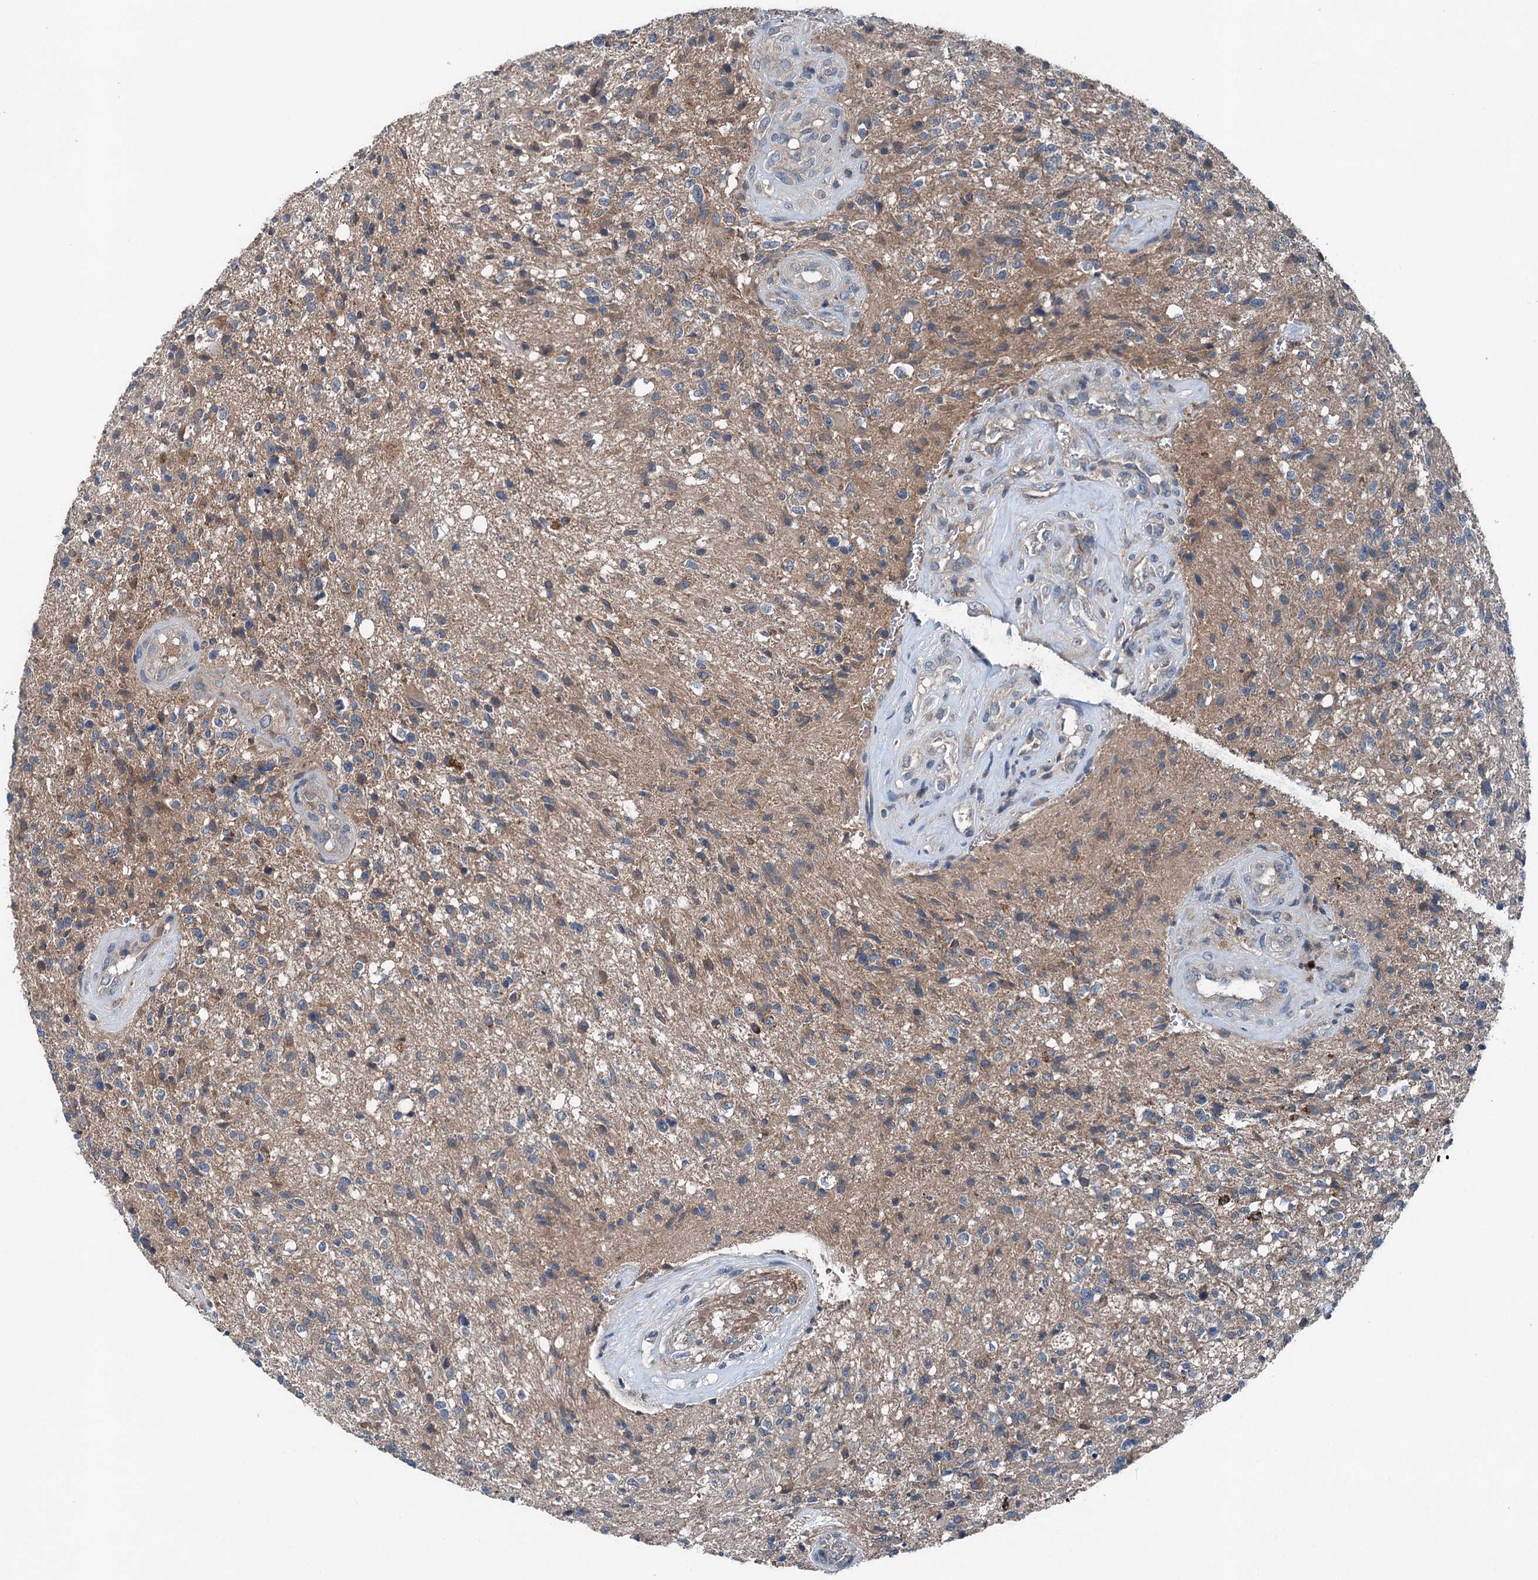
{"staining": {"intensity": "weak", "quantity": "<25%", "location": "cytoplasmic/membranous"}, "tissue": "glioma", "cell_type": "Tumor cells", "image_type": "cancer", "snomed": [{"axis": "morphology", "description": "Glioma, malignant, High grade"}, {"axis": "topography", "description": "Brain"}], "caption": "Tumor cells are negative for protein expression in human malignant glioma (high-grade).", "gene": "PDSS1", "patient": {"sex": "male", "age": 56}}